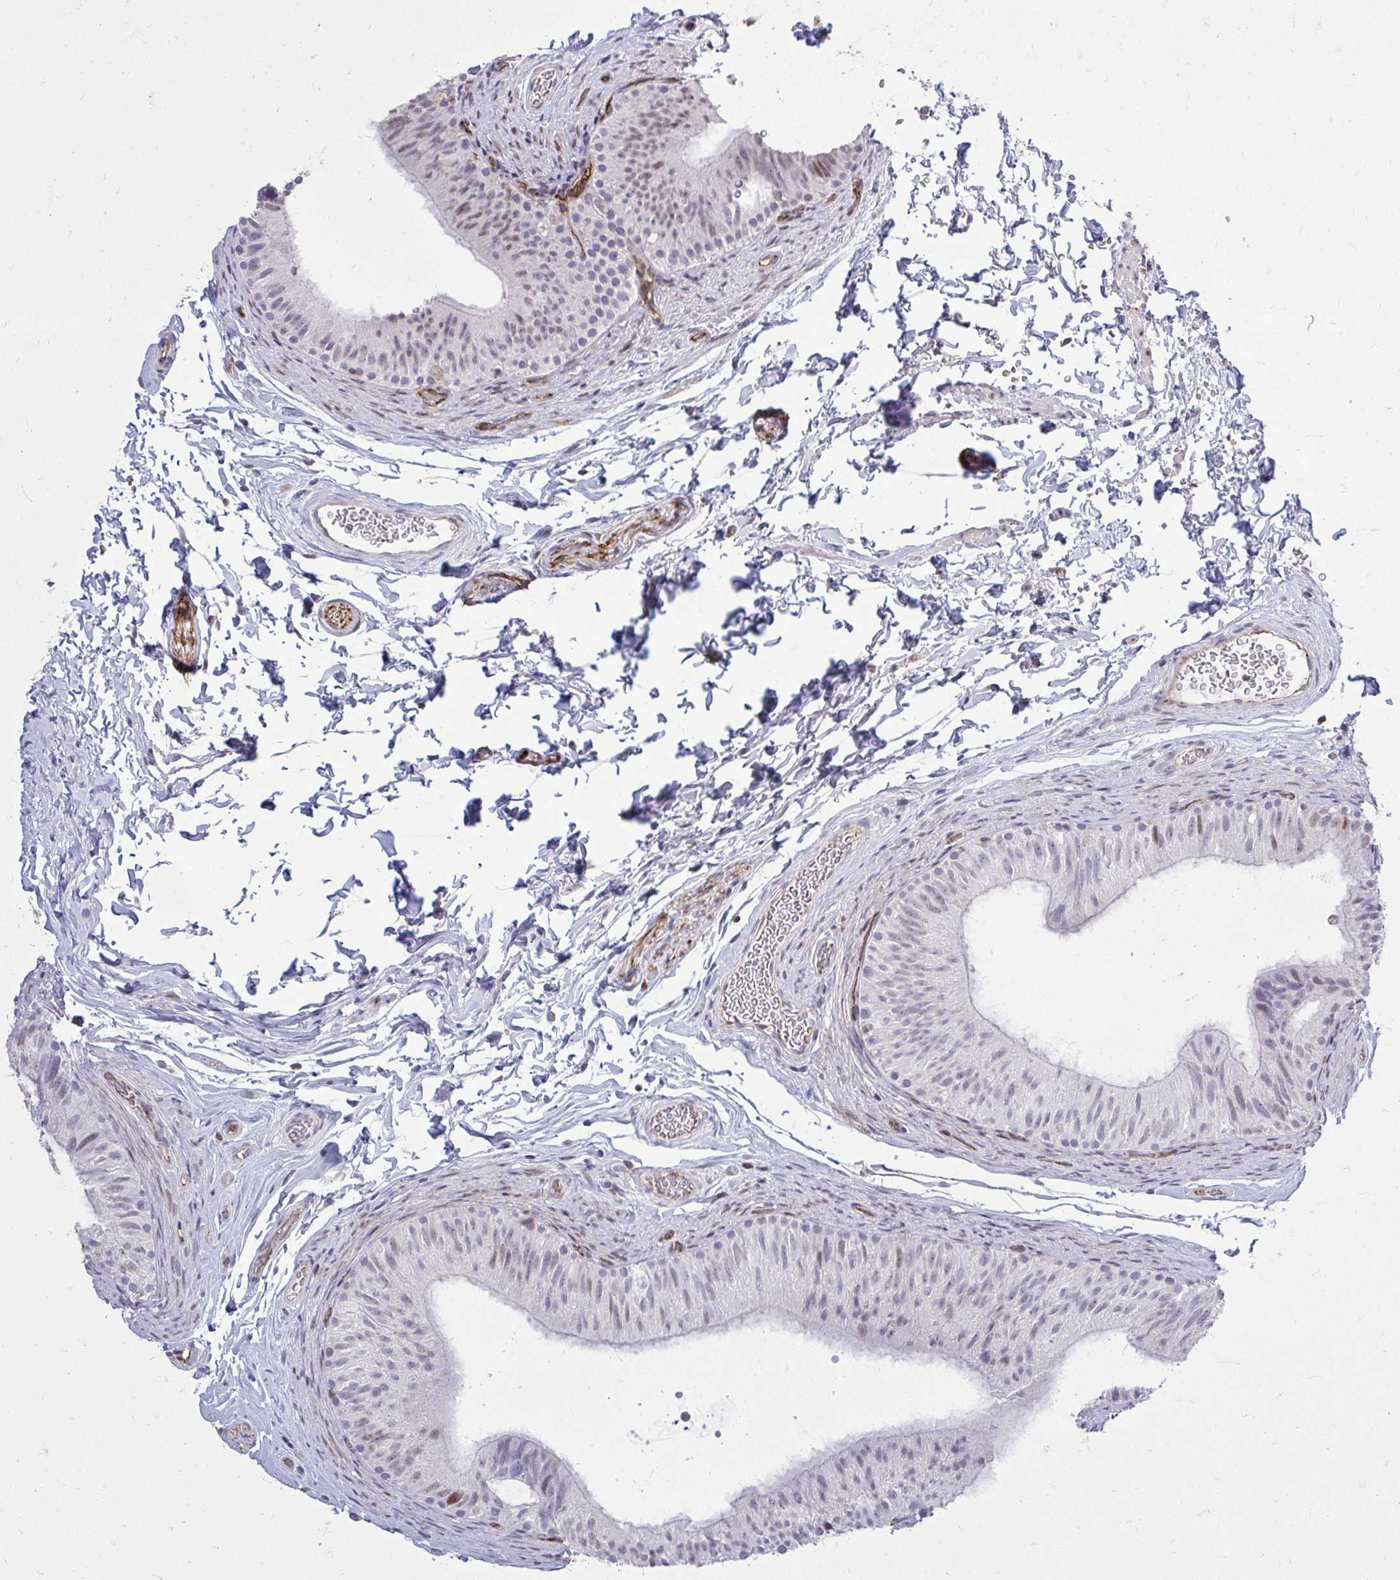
{"staining": {"intensity": "moderate", "quantity": "<25%", "location": "nuclear"}, "tissue": "epididymis", "cell_type": "Glandular cells", "image_type": "normal", "snomed": [{"axis": "morphology", "description": "Normal tissue, NOS"}, {"axis": "topography", "description": "Epididymis, spermatic cord, NOS"}, {"axis": "topography", "description": "Epididymis"}], "caption": "IHC of normal epididymis reveals low levels of moderate nuclear positivity in approximately <25% of glandular cells. Using DAB (brown) and hematoxylin (blue) stains, captured at high magnification using brightfield microscopy.", "gene": "FOXN3", "patient": {"sex": "male", "age": 31}}